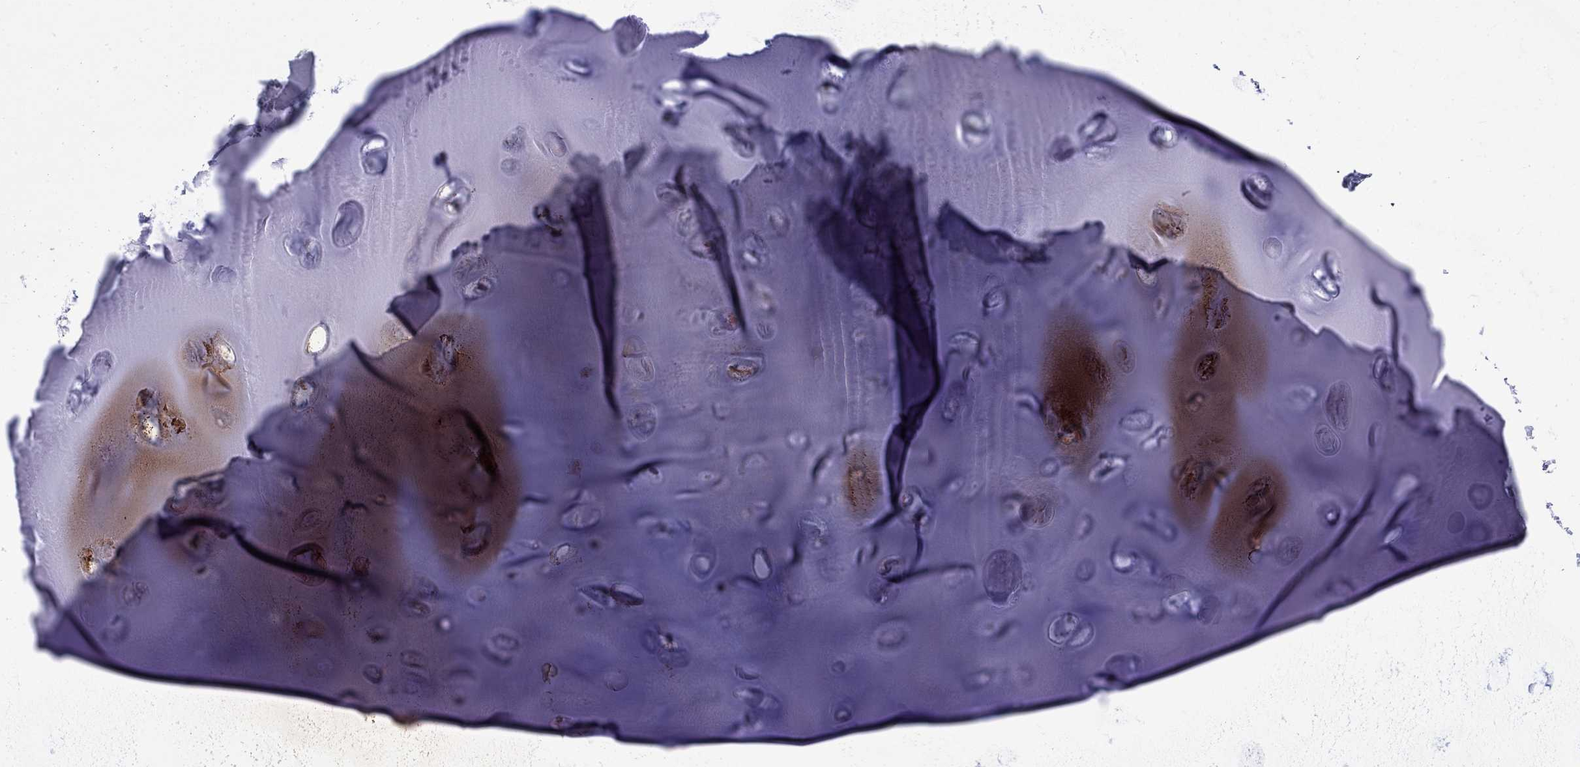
{"staining": {"intensity": "negative", "quantity": "none", "location": "none"}, "tissue": "soft tissue", "cell_type": "Chondrocytes", "image_type": "normal", "snomed": [{"axis": "morphology", "description": "Normal tissue, NOS"}, {"axis": "topography", "description": "Cartilage tissue"}], "caption": "IHC micrograph of benign human soft tissue stained for a protein (brown), which exhibits no staining in chondrocytes. Nuclei are stained in blue.", "gene": "SLA", "patient": {"sex": "male", "age": 81}}